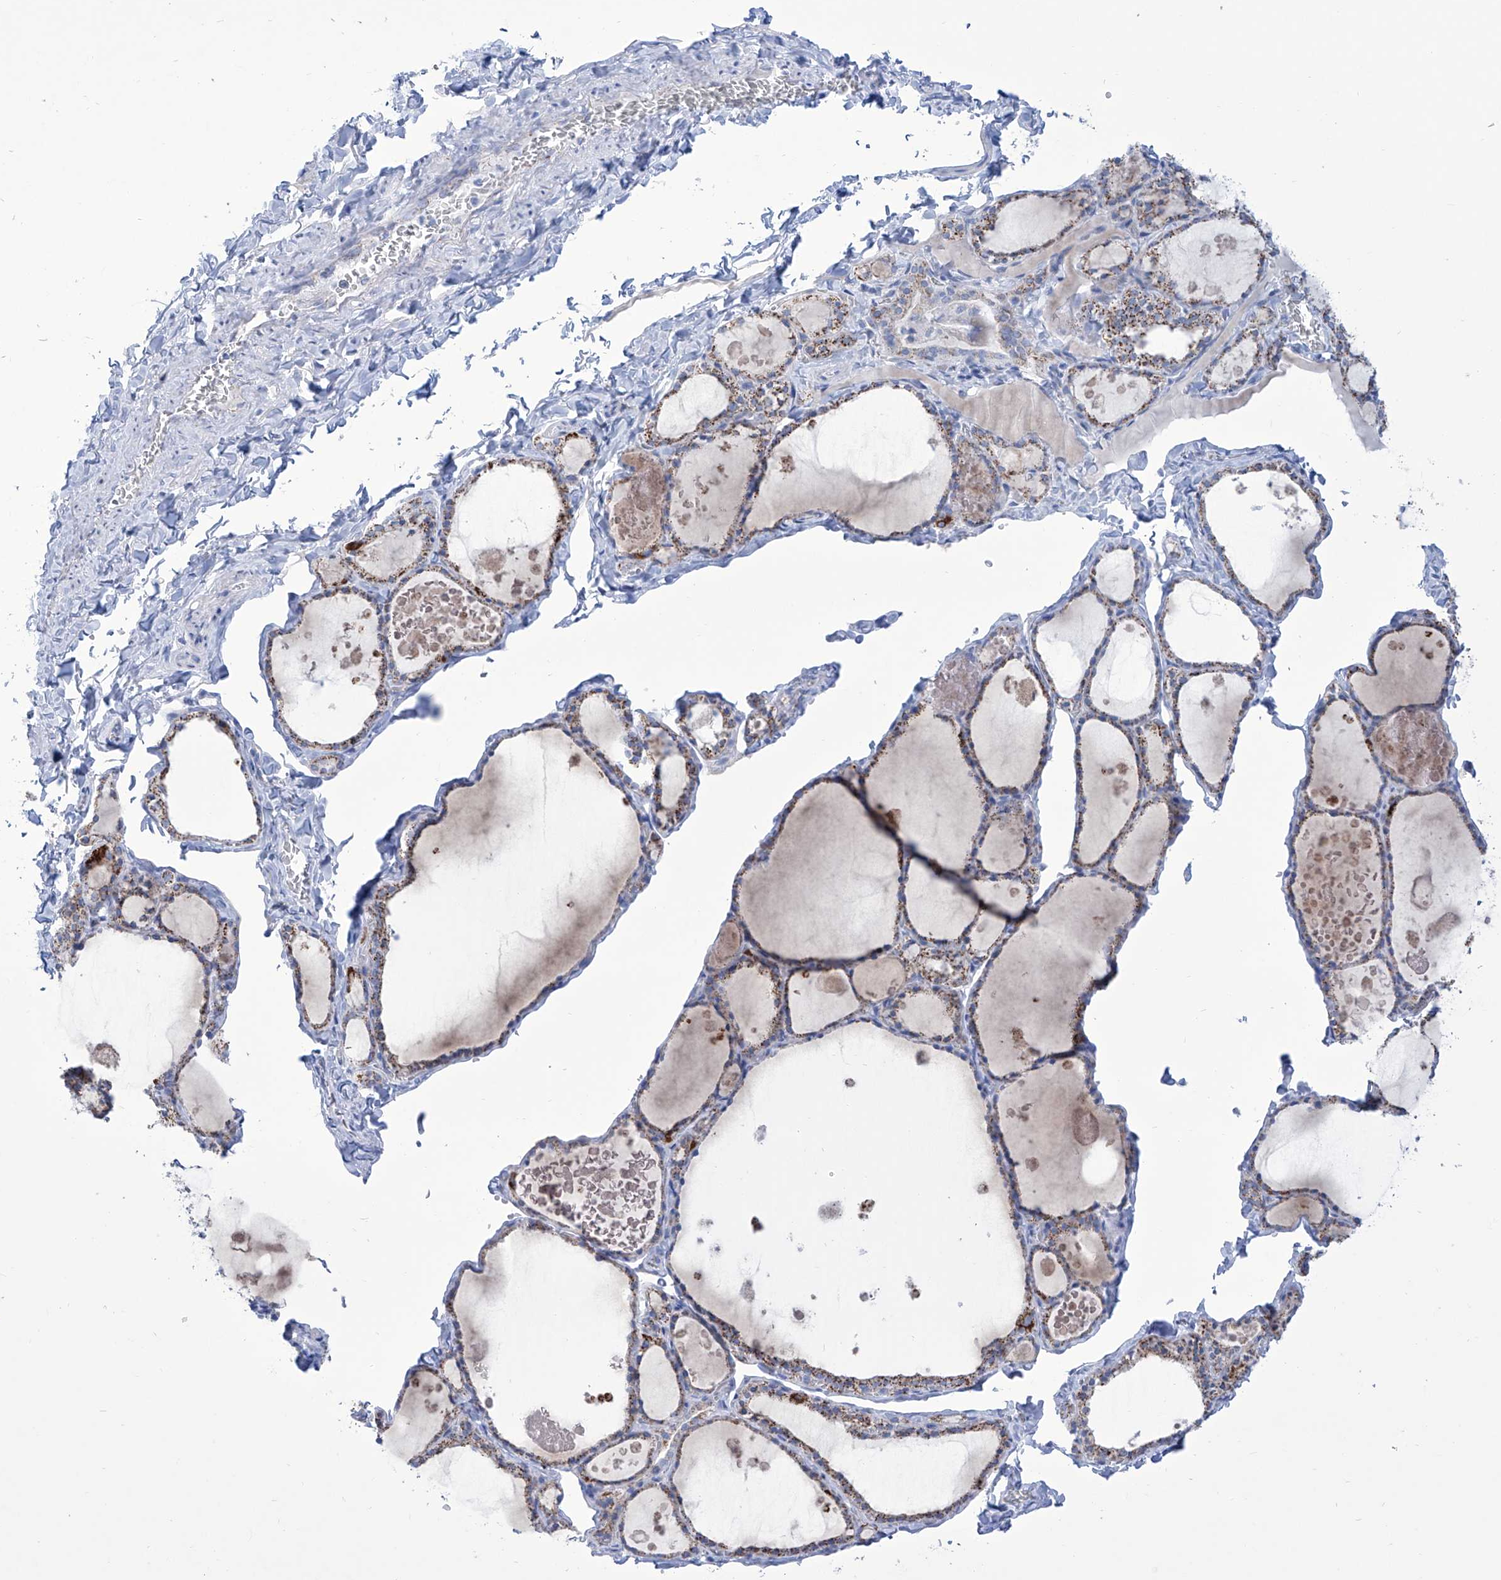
{"staining": {"intensity": "moderate", "quantity": ">75%", "location": "cytoplasmic/membranous"}, "tissue": "thyroid gland", "cell_type": "Glandular cells", "image_type": "normal", "snomed": [{"axis": "morphology", "description": "Normal tissue, NOS"}, {"axis": "topography", "description": "Thyroid gland"}], "caption": "DAB (3,3'-diaminobenzidine) immunohistochemical staining of normal human thyroid gland demonstrates moderate cytoplasmic/membranous protein staining in about >75% of glandular cells.", "gene": "ALDH6A1", "patient": {"sex": "male", "age": 56}}